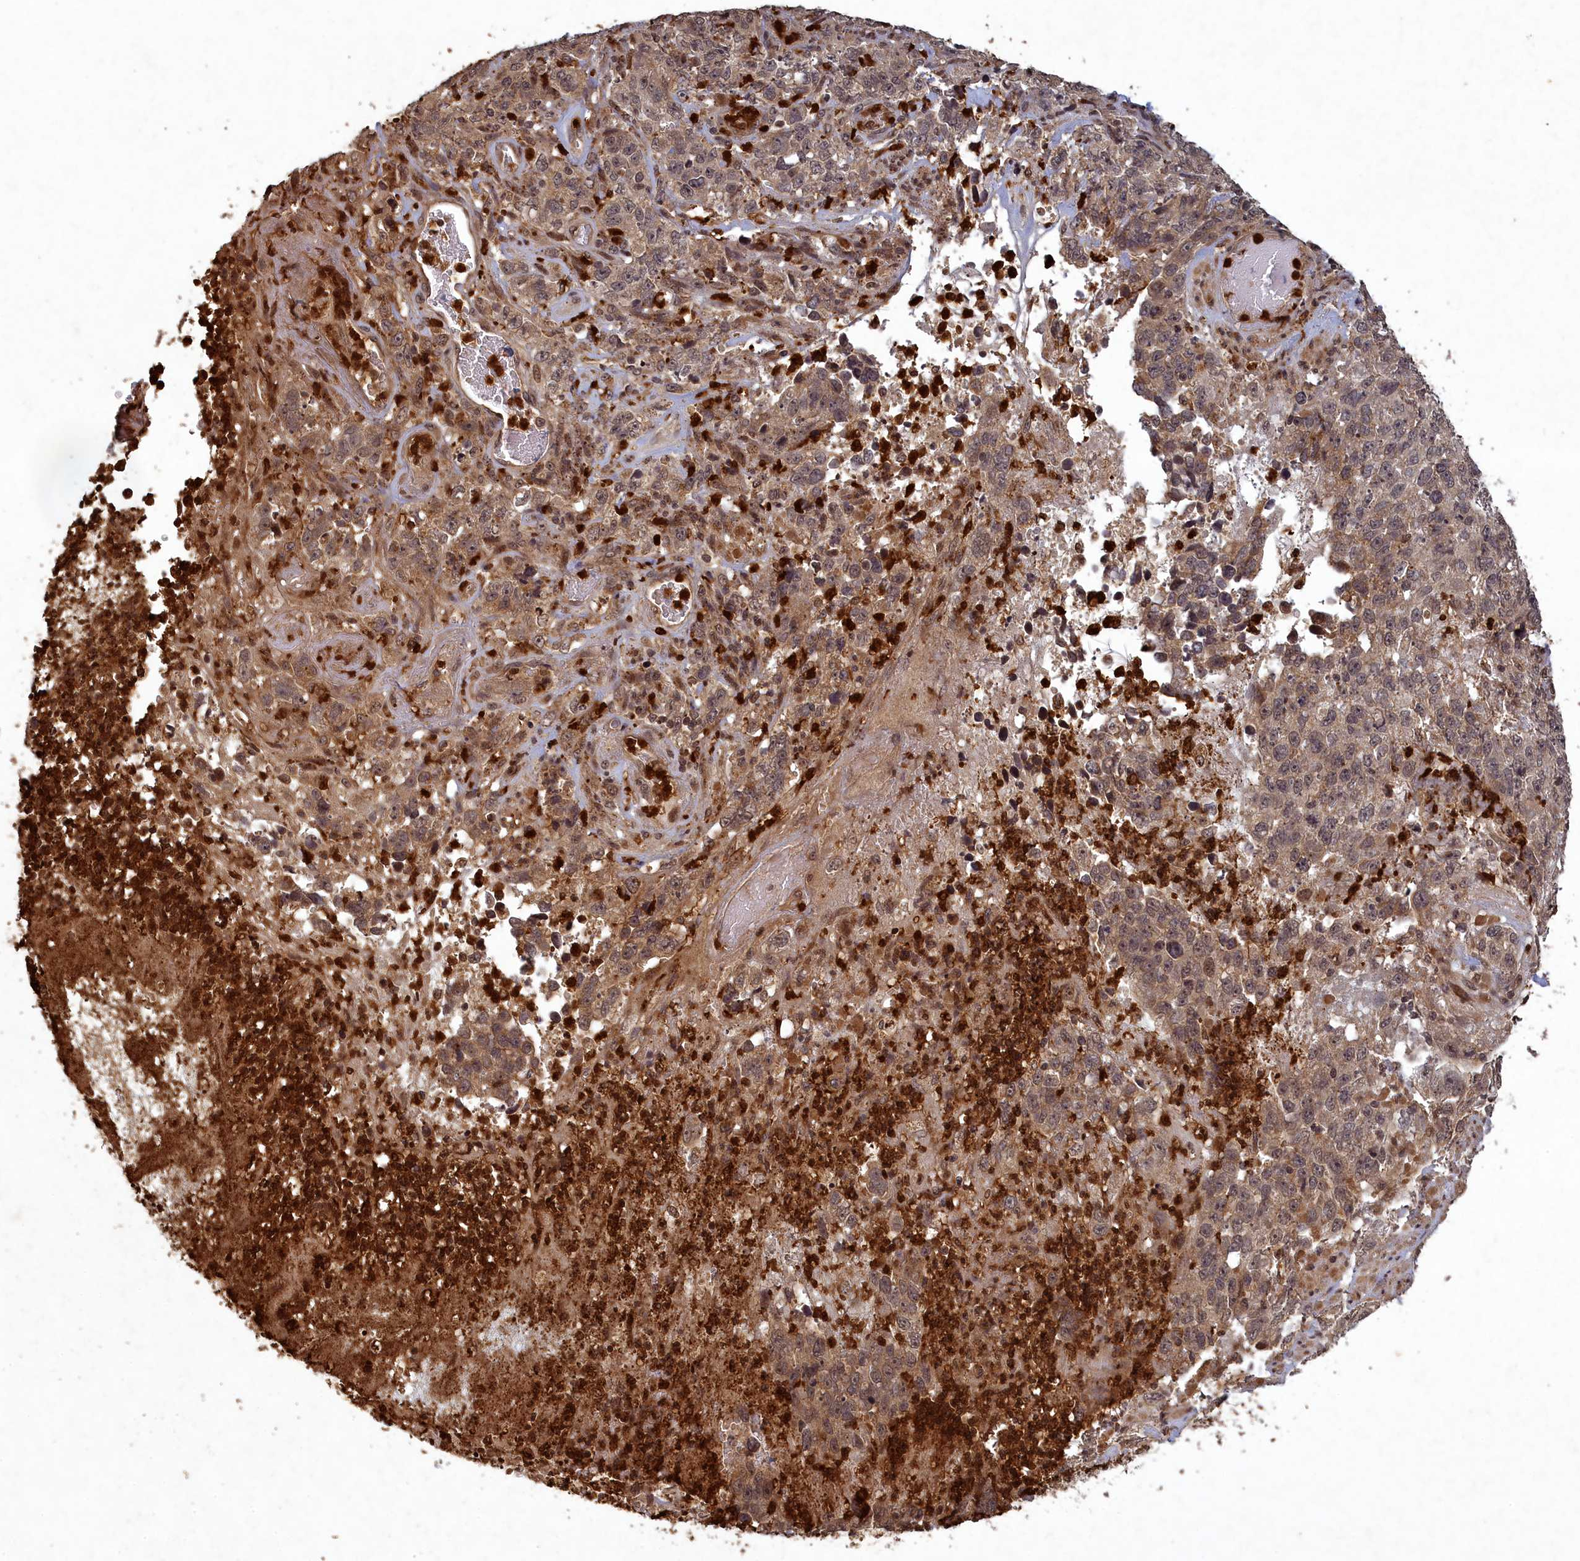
{"staining": {"intensity": "weak", "quantity": ">75%", "location": "cytoplasmic/membranous,nuclear"}, "tissue": "stomach cancer", "cell_type": "Tumor cells", "image_type": "cancer", "snomed": [{"axis": "morphology", "description": "Adenocarcinoma, NOS"}, {"axis": "topography", "description": "Stomach"}], "caption": "Weak cytoplasmic/membranous and nuclear expression for a protein is appreciated in approximately >75% of tumor cells of adenocarcinoma (stomach) using IHC.", "gene": "SRMS", "patient": {"sex": "male", "age": 48}}